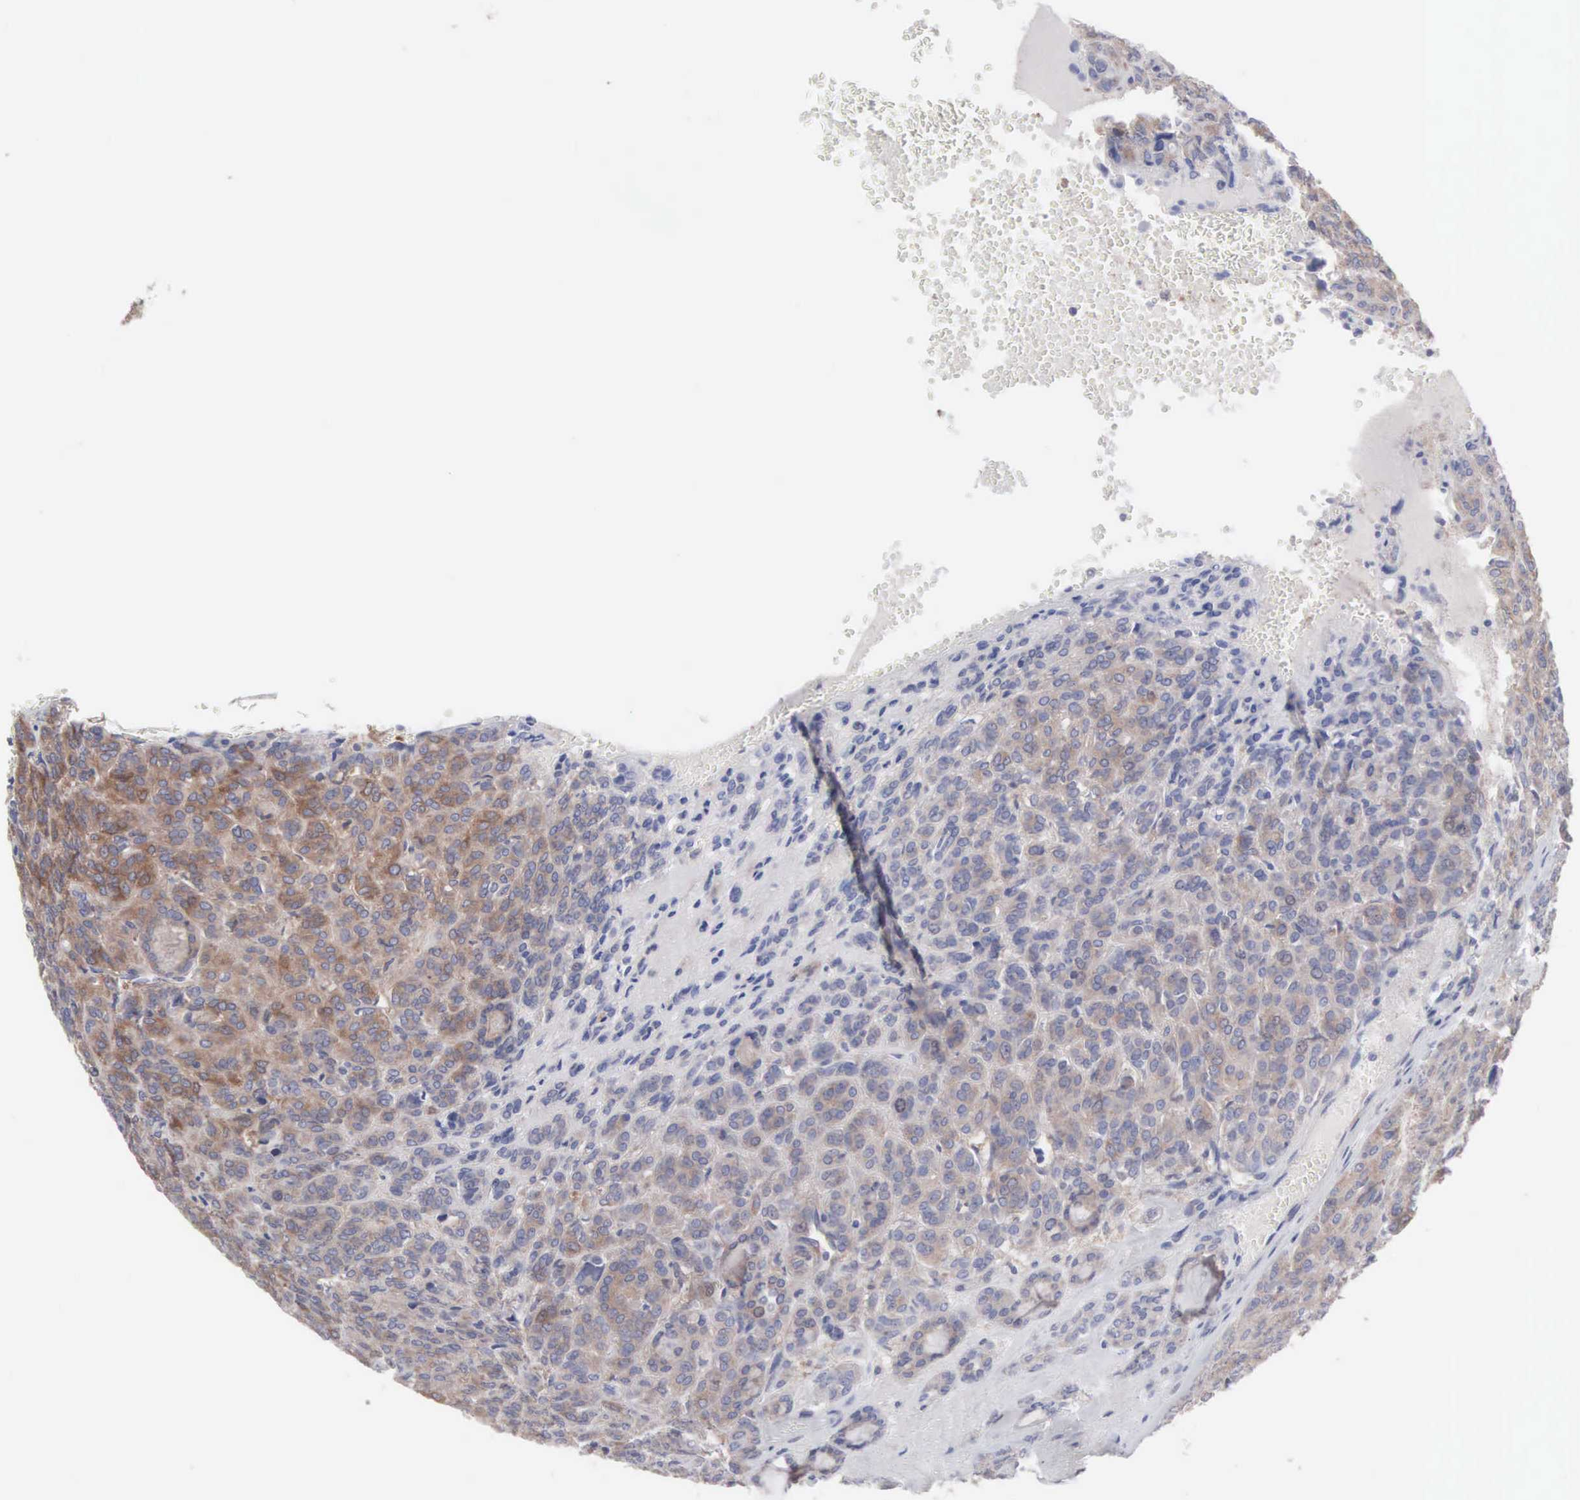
{"staining": {"intensity": "moderate", "quantity": ">75%", "location": "cytoplasmic/membranous"}, "tissue": "thyroid cancer", "cell_type": "Tumor cells", "image_type": "cancer", "snomed": [{"axis": "morphology", "description": "Follicular adenoma carcinoma, NOS"}, {"axis": "topography", "description": "Thyroid gland"}], "caption": "Tumor cells exhibit moderate cytoplasmic/membranous positivity in about >75% of cells in thyroid cancer (follicular adenoma carcinoma). Nuclei are stained in blue.", "gene": "MTHFD1", "patient": {"sex": "female", "age": 71}}